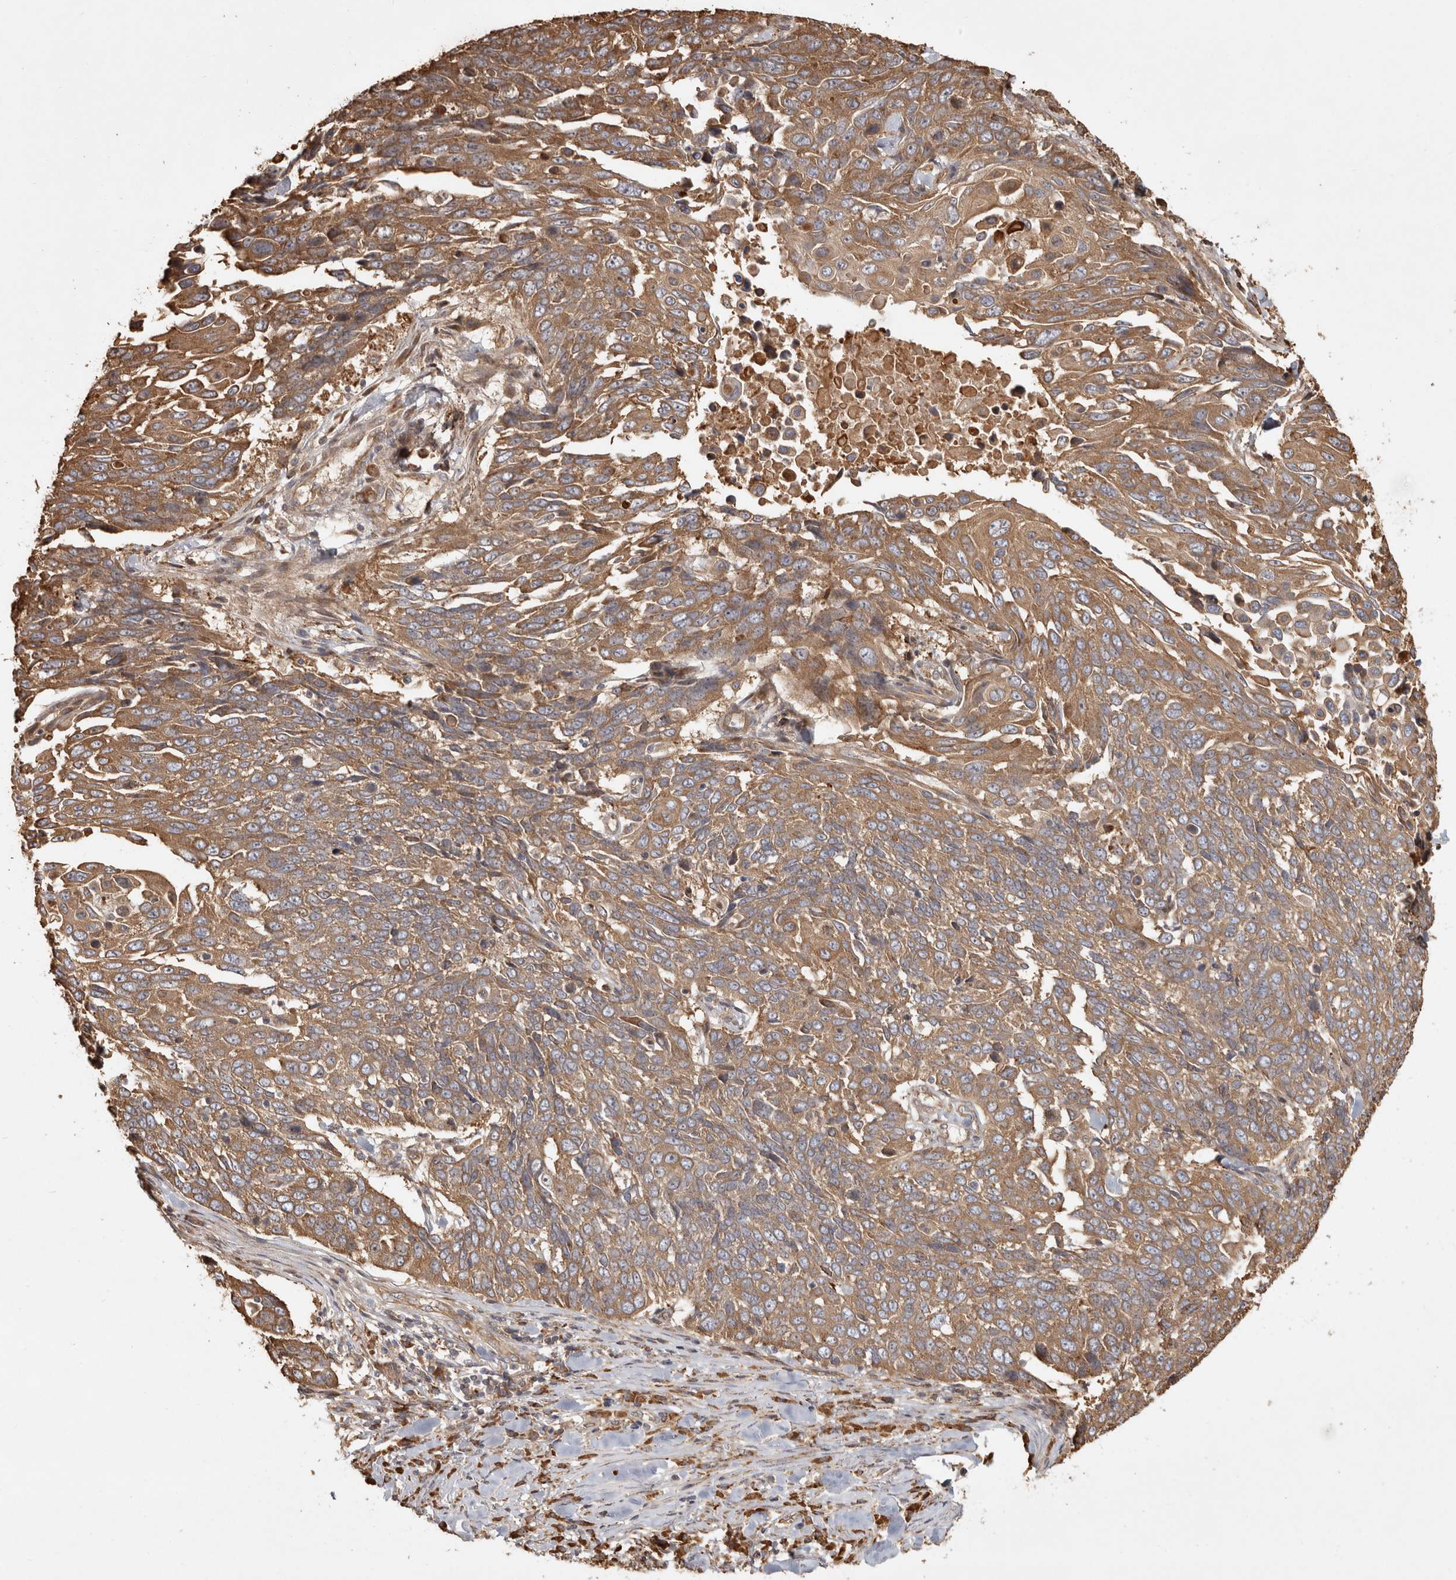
{"staining": {"intensity": "moderate", "quantity": ">75%", "location": "cytoplasmic/membranous"}, "tissue": "lung cancer", "cell_type": "Tumor cells", "image_type": "cancer", "snomed": [{"axis": "morphology", "description": "Squamous cell carcinoma, NOS"}, {"axis": "topography", "description": "Lung"}], "caption": "Lung cancer (squamous cell carcinoma) tissue displays moderate cytoplasmic/membranous positivity in about >75% of tumor cells Using DAB (brown) and hematoxylin (blue) stains, captured at high magnification using brightfield microscopy.", "gene": "CAMSAP2", "patient": {"sex": "male", "age": 66}}